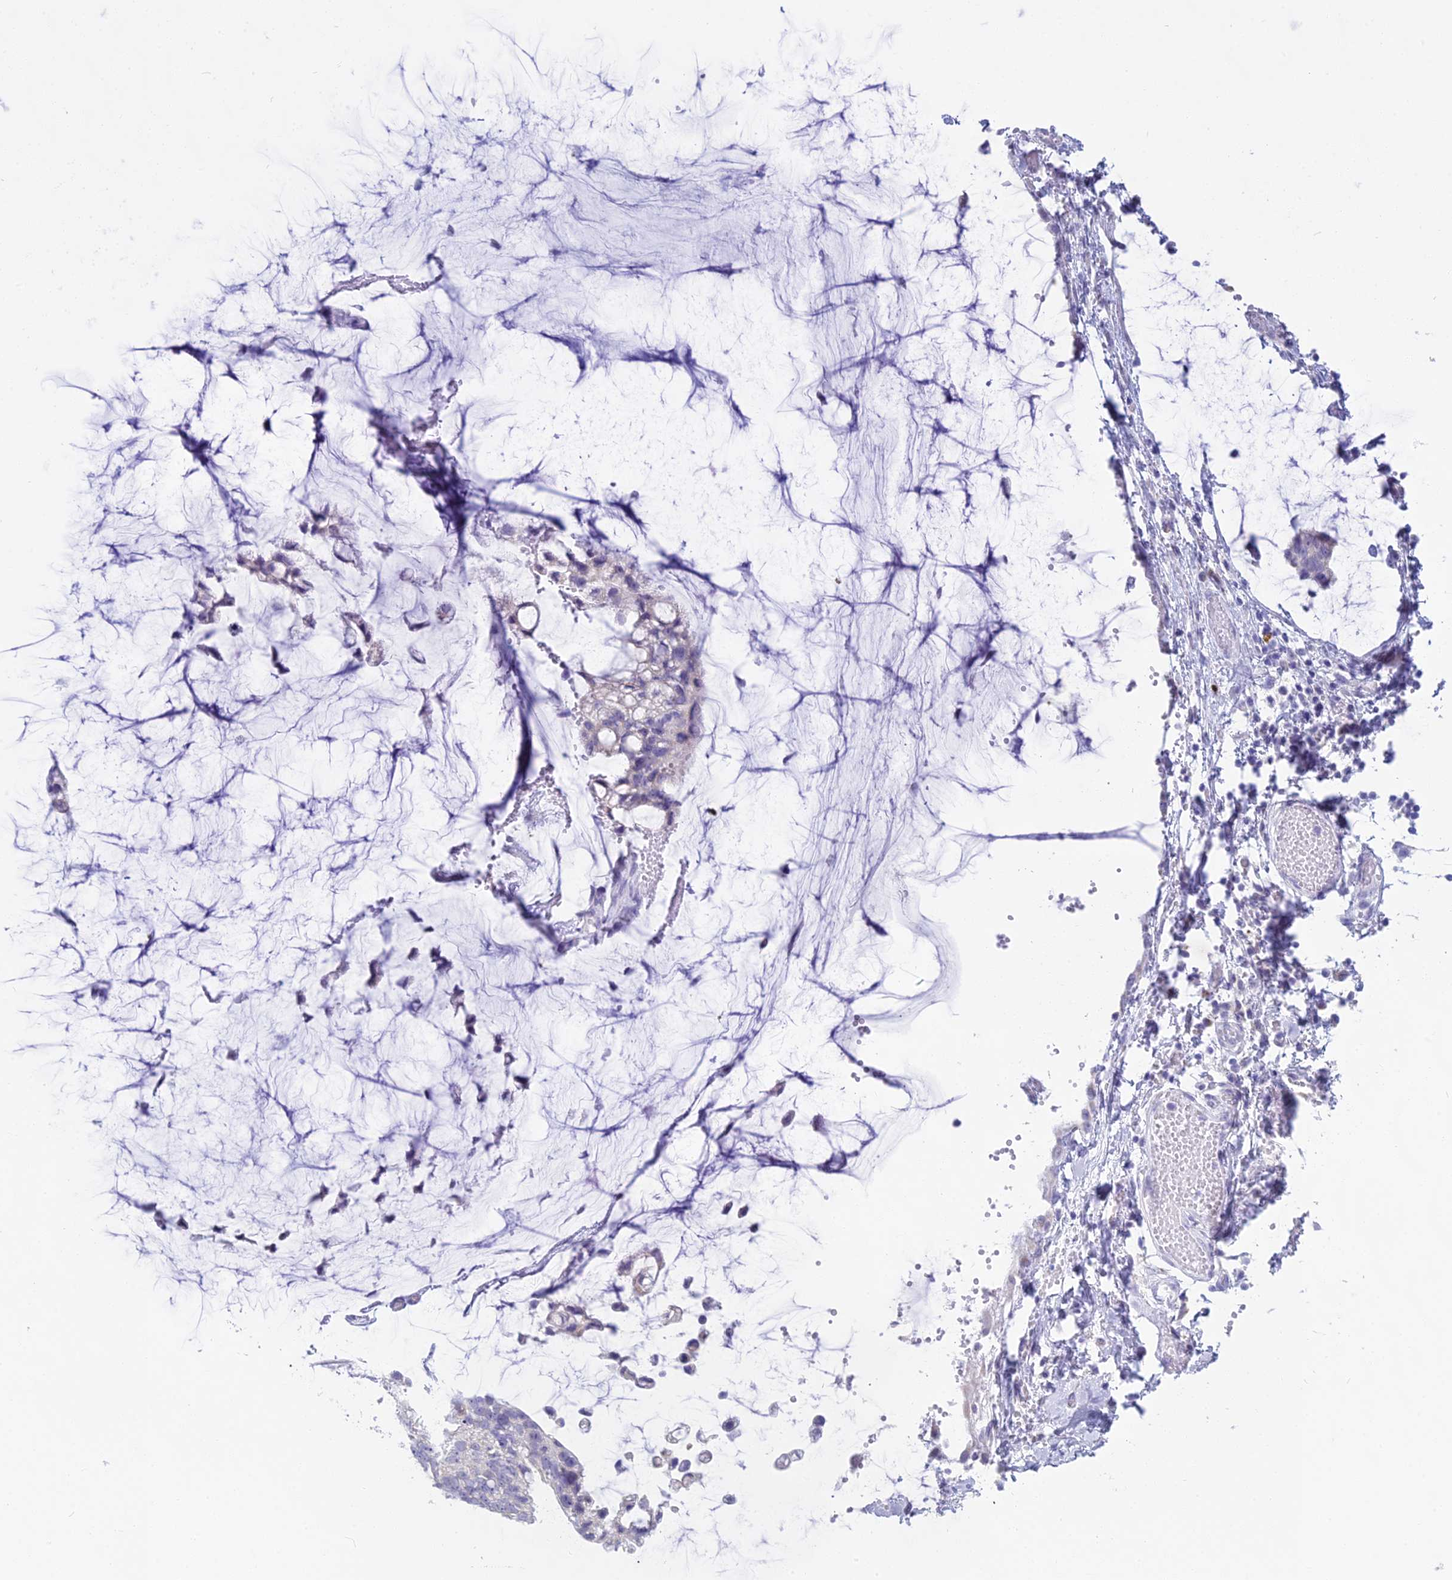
{"staining": {"intensity": "negative", "quantity": "none", "location": "none"}, "tissue": "ovarian cancer", "cell_type": "Tumor cells", "image_type": "cancer", "snomed": [{"axis": "morphology", "description": "Cystadenocarcinoma, mucinous, NOS"}, {"axis": "topography", "description": "Ovary"}], "caption": "Immunohistochemical staining of human mucinous cystadenocarcinoma (ovarian) reveals no significant positivity in tumor cells.", "gene": "CGB2", "patient": {"sex": "female", "age": 39}}